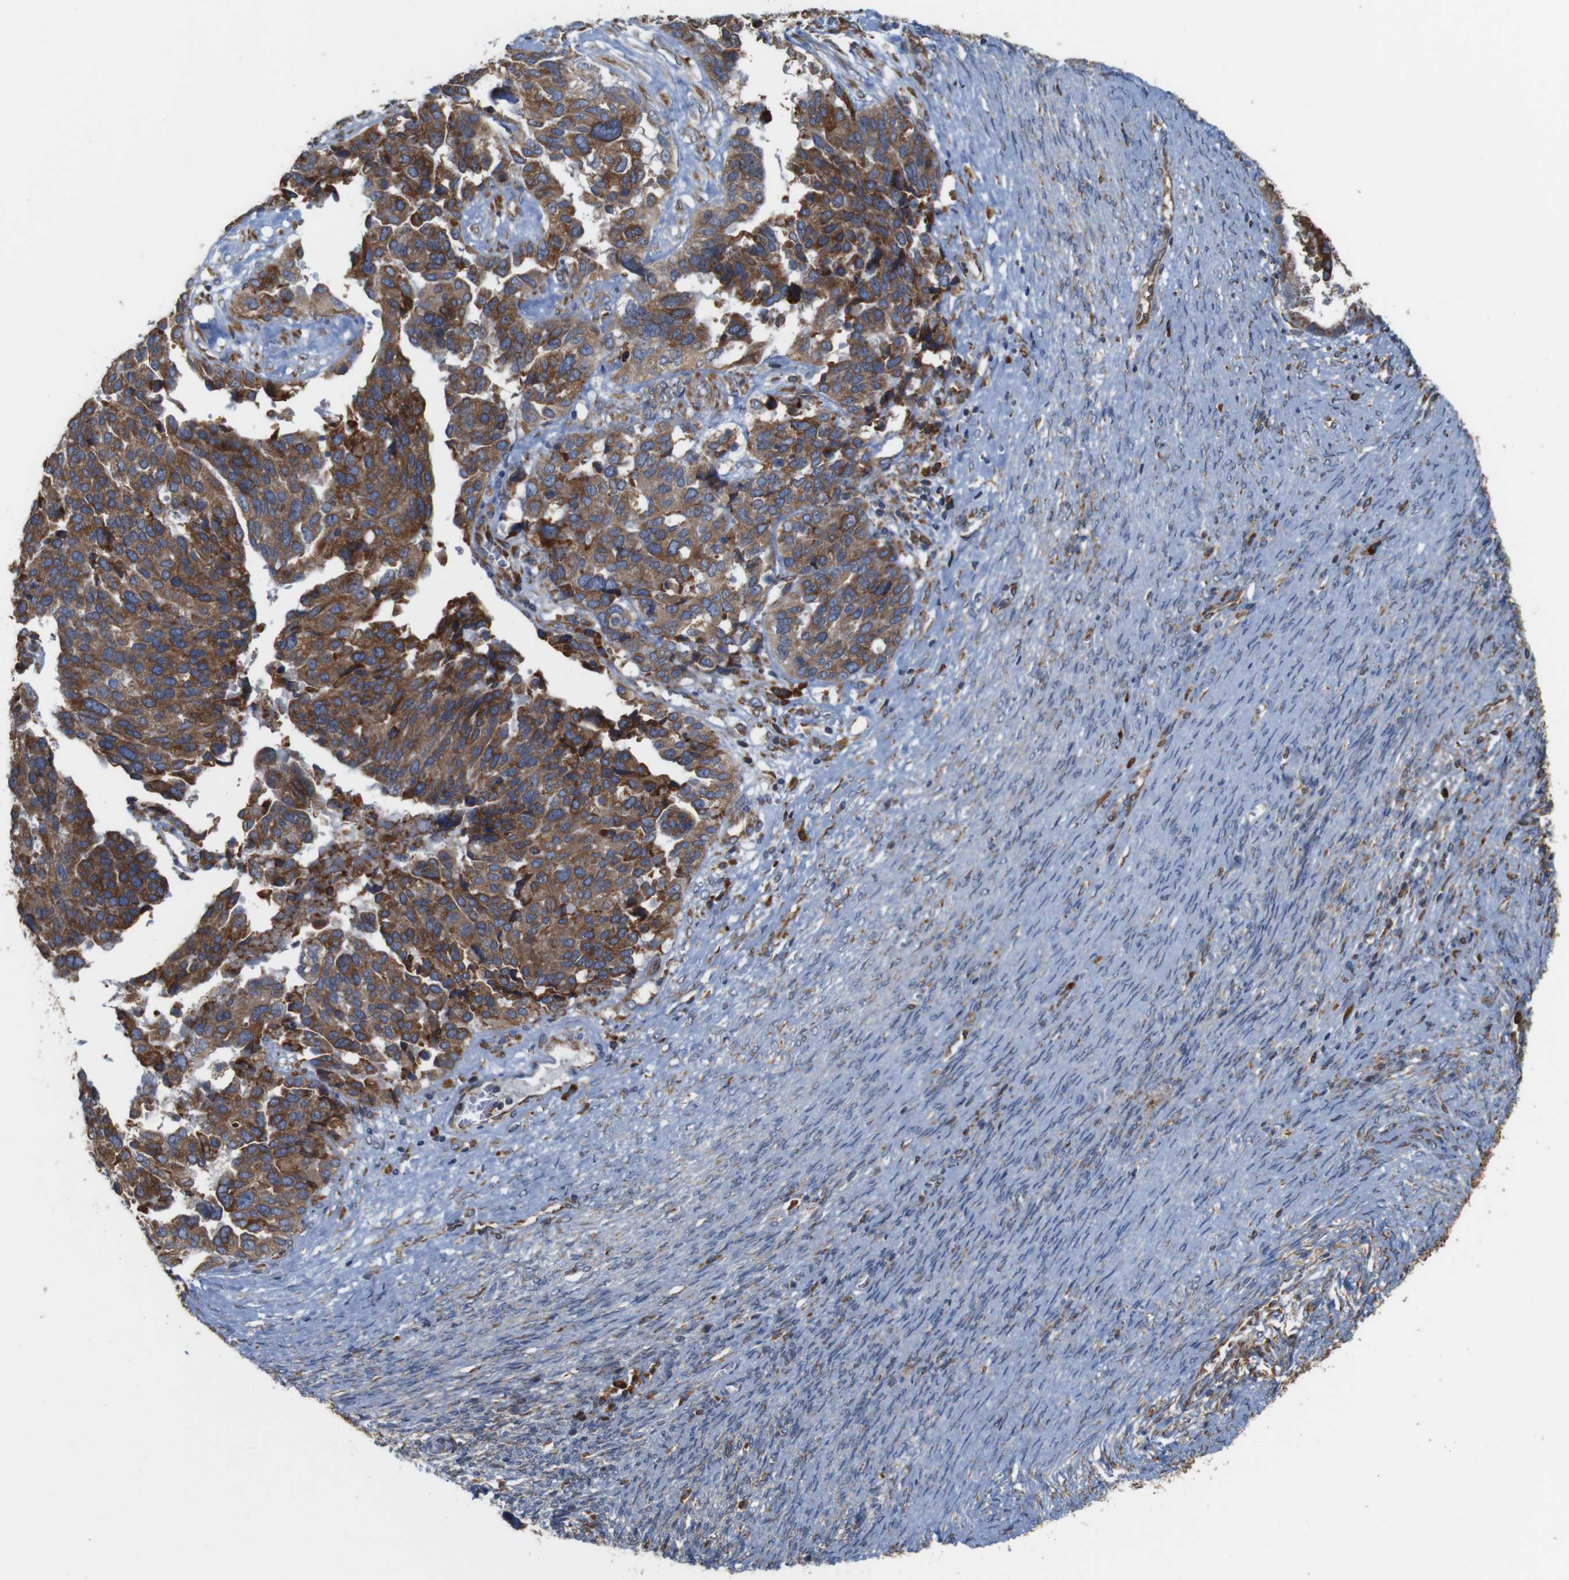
{"staining": {"intensity": "moderate", "quantity": ">75%", "location": "cytoplasmic/membranous"}, "tissue": "ovarian cancer", "cell_type": "Tumor cells", "image_type": "cancer", "snomed": [{"axis": "morphology", "description": "Cystadenocarcinoma, serous, NOS"}, {"axis": "topography", "description": "Ovary"}], "caption": "Protein positivity by IHC displays moderate cytoplasmic/membranous expression in approximately >75% of tumor cells in ovarian serous cystadenocarcinoma.", "gene": "UGGT1", "patient": {"sex": "female", "age": 44}}